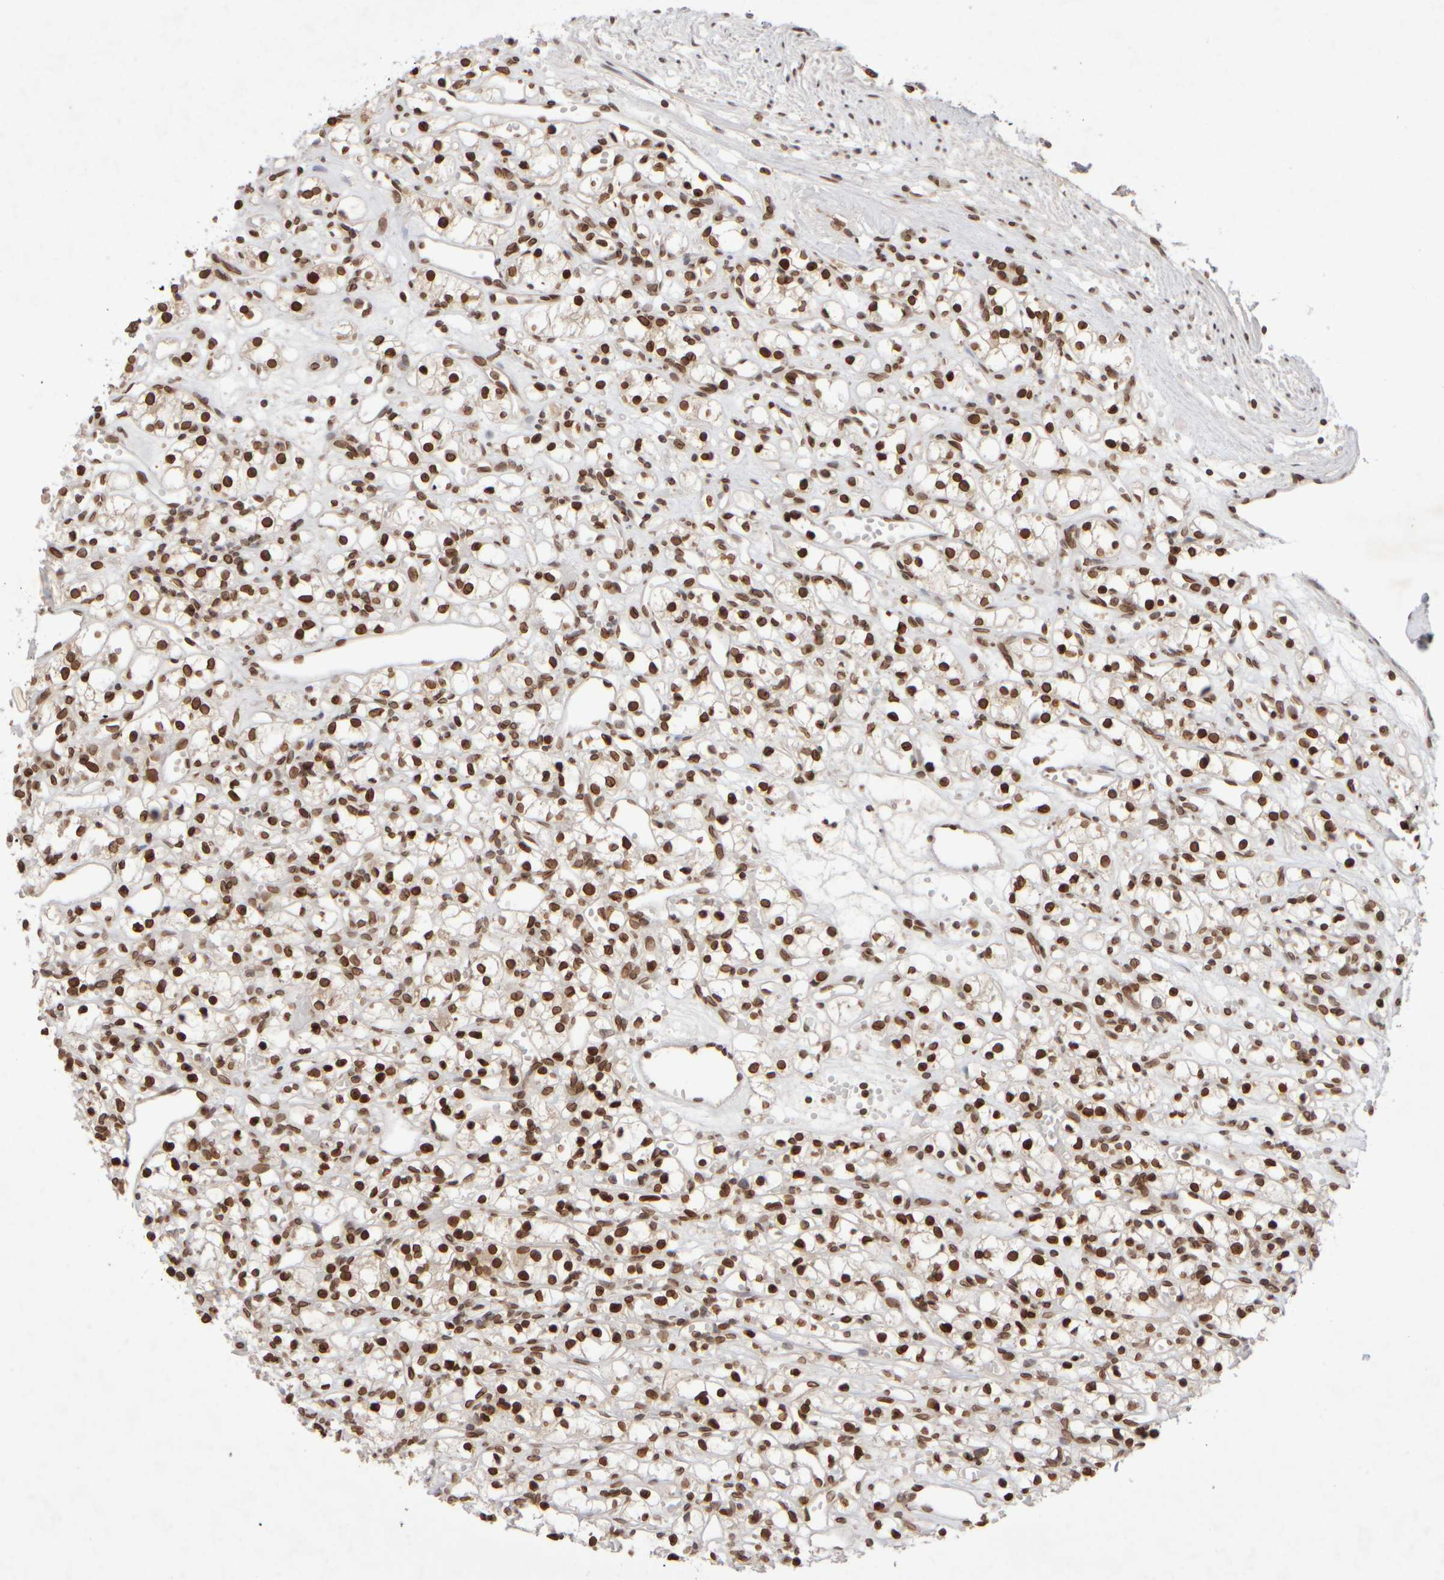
{"staining": {"intensity": "strong", "quantity": ">75%", "location": "nuclear"}, "tissue": "renal cancer", "cell_type": "Tumor cells", "image_type": "cancer", "snomed": [{"axis": "morphology", "description": "Adenocarcinoma, NOS"}, {"axis": "topography", "description": "Kidney"}], "caption": "DAB (3,3'-diaminobenzidine) immunohistochemical staining of renal cancer (adenocarcinoma) exhibits strong nuclear protein positivity in approximately >75% of tumor cells.", "gene": "ZC3HC1", "patient": {"sex": "female", "age": 59}}